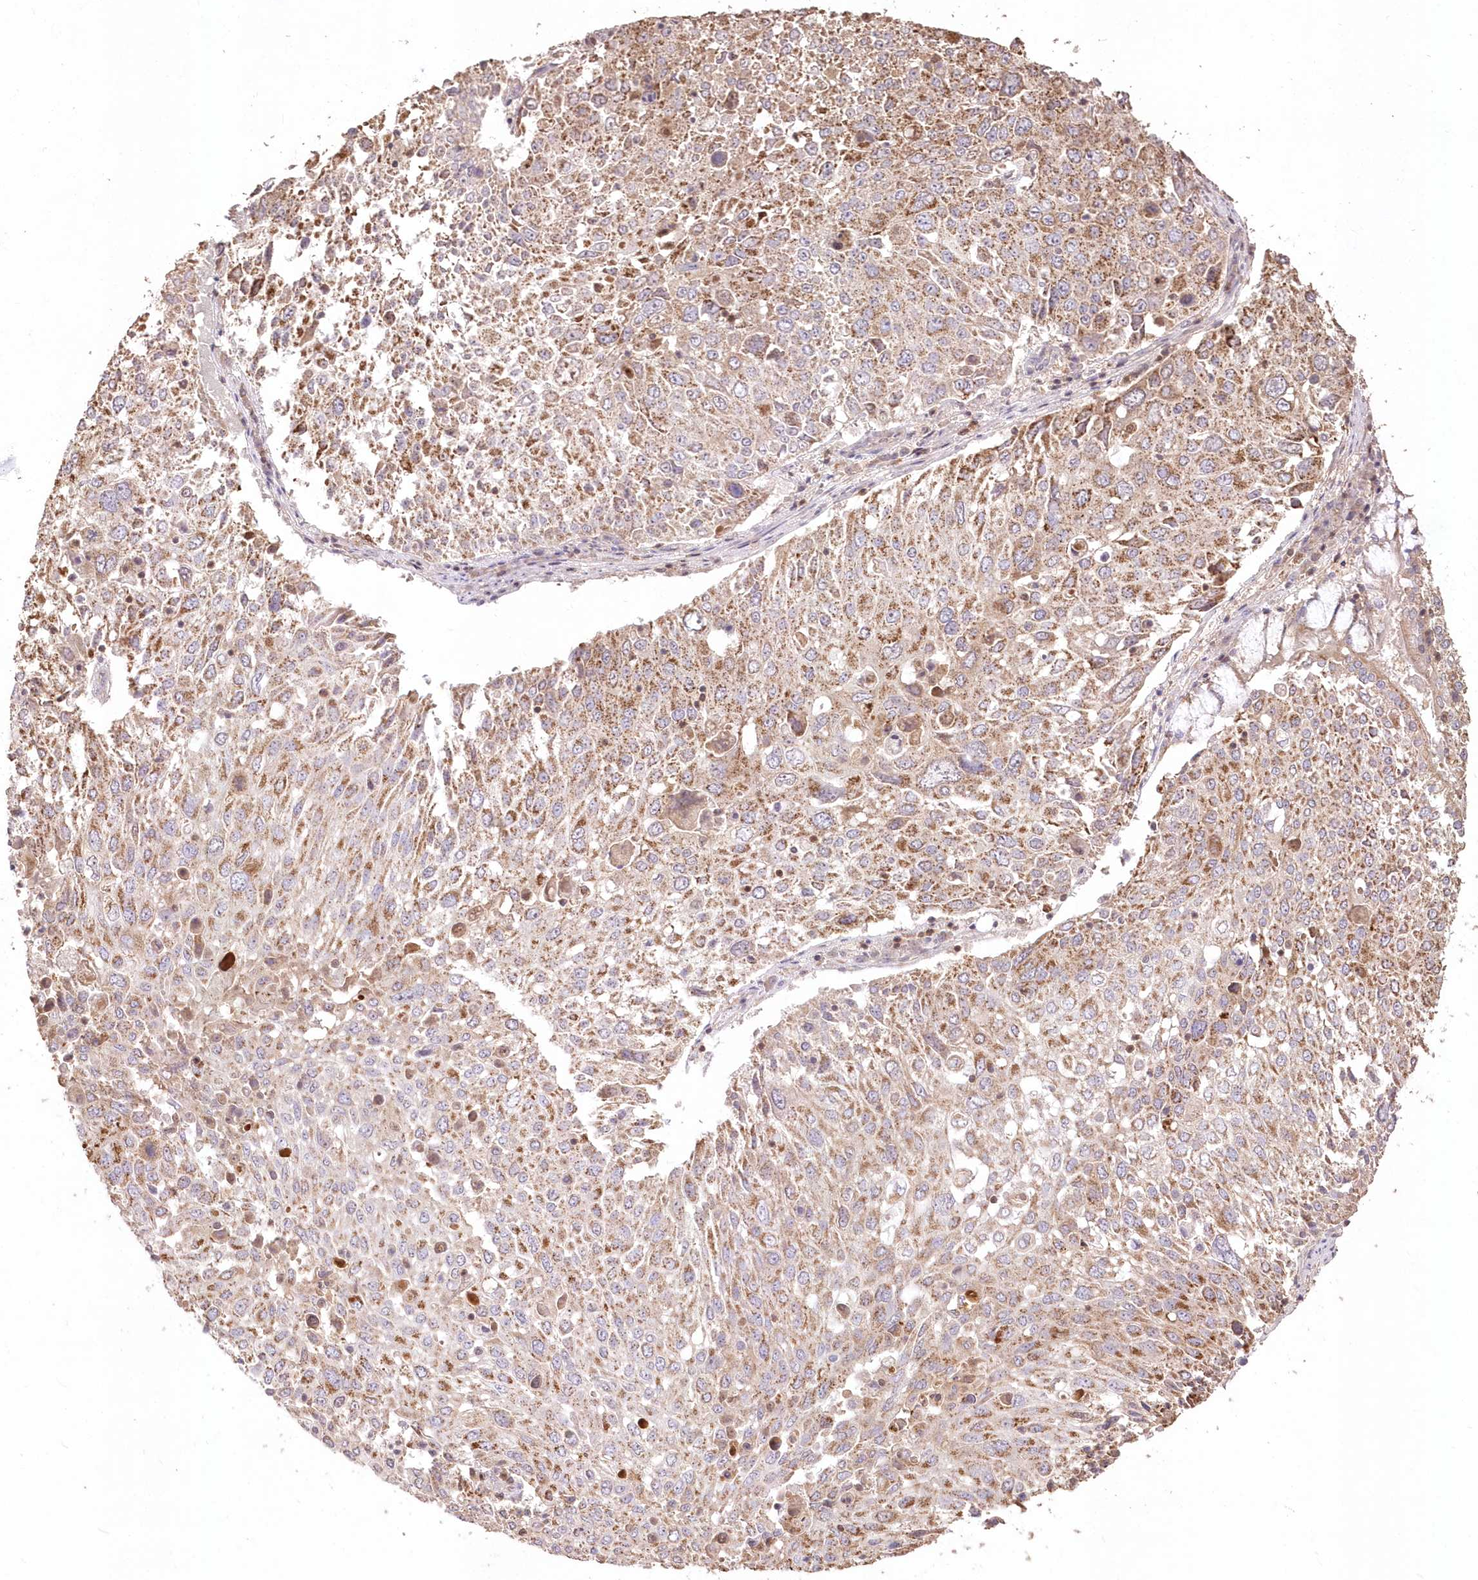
{"staining": {"intensity": "moderate", "quantity": ">75%", "location": "cytoplasmic/membranous"}, "tissue": "lung cancer", "cell_type": "Tumor cells", "image_type": "cancer", "snomed": [{"axis": "morphology", "description": "Squamous cell carcinoma, NOS"}, {"axis": "topography", "description": "Lung"}], "caption": "A brown stain shows moderate cytoplasmic/membranous staining of a protein in lung cancer (squamous cell carcinoma) tumor cells. (Stains: DAB in brown, nuclei in blue, Microscopy: brightfield microscopy at high magnification).", "gene": "STK17B", "patient": {"sex": "male", "age": 65}}